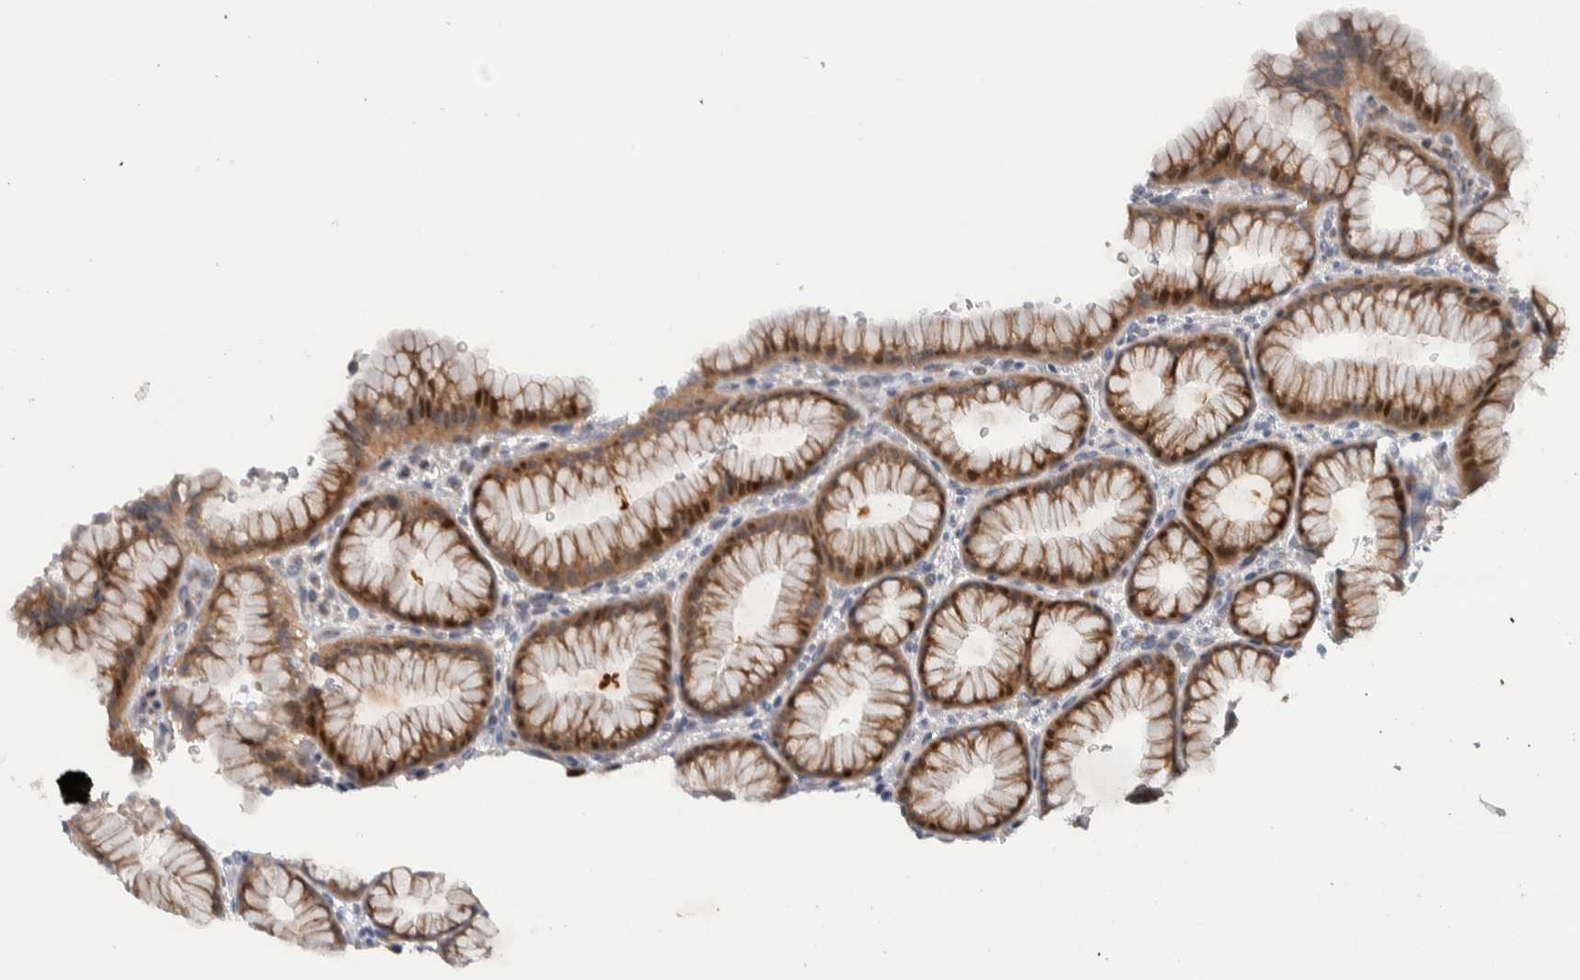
{"staining": {"intensity": "moderate", "quantity": "25%-75%", "location": "cytoplasmic/membranous"}, "tissue": "stomach", "cell_type": "Glandular cells", "image_type": "normal", "snomed": [{"axis": "morphology", "description": "Normal tissue, NOS"}, {"axis": "topography", "description": "Stomach"}], "caption": "A brown stain labels moderate cytoplasmic/membranous expression of a protein in glandular cells of unremarkable stomach. (Brightfield microscopy of DAB IHC at high magnification).", "gene": "PRRG4", "patient": {"sex": "male", "age": 42}}